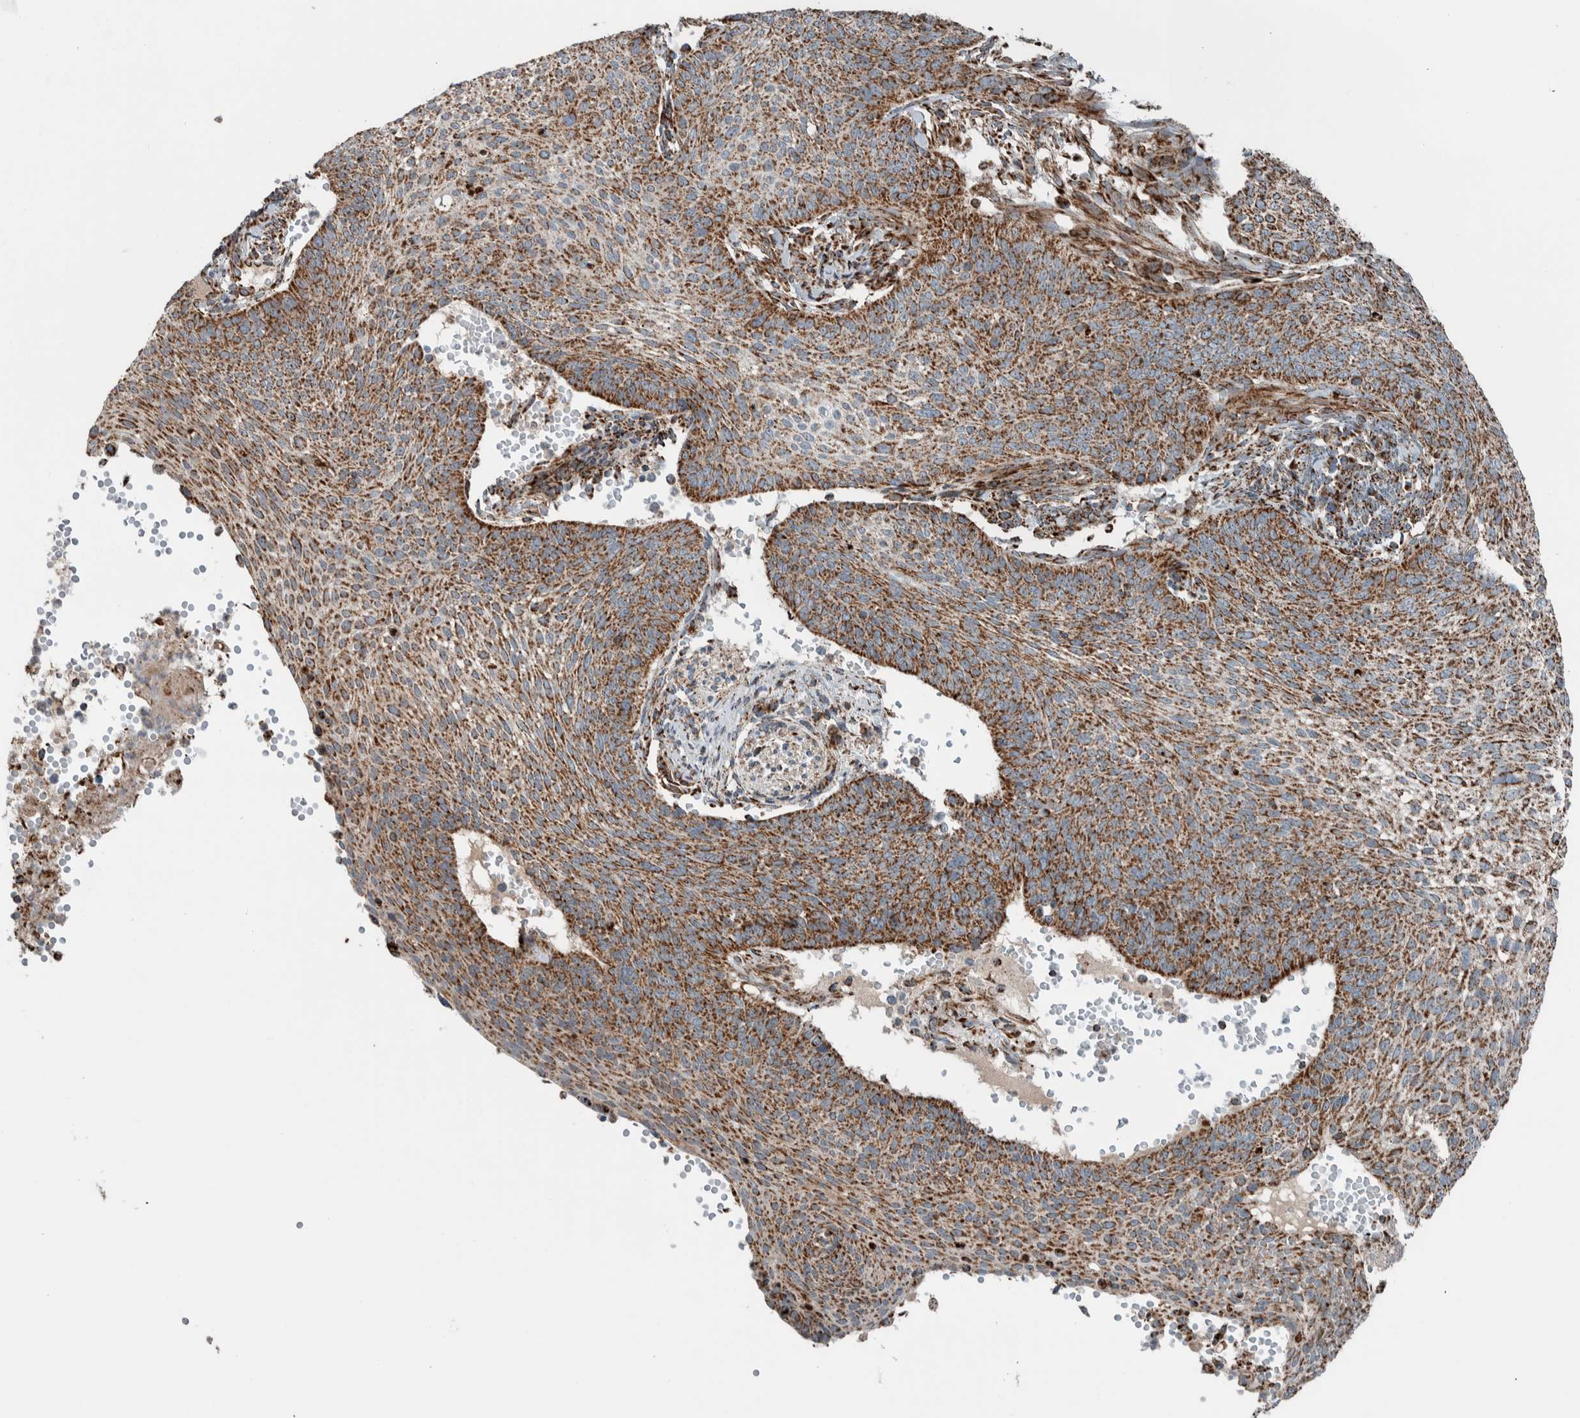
{"staining": {"intensity": "strong", "quantity": ">75%", "location": "cytoplasmic/membranous"}, "tissue": "cervical cancer", "cell_type": "Tumor cells", "image_type": "cancer", "snomed": [{"axis": "morphology", "description": "Squamous cell carcinoma, NOS"}, {"axis": "topography", "description": "Cervix"}], "caption": "The micrograph displays a brown stain indicating the presence of a protein in the cytoplasmic/membranous of tumor cells in cervical cancer.", "gene": "CNTROB", "patient": {"sex": "female", "age": 70}}